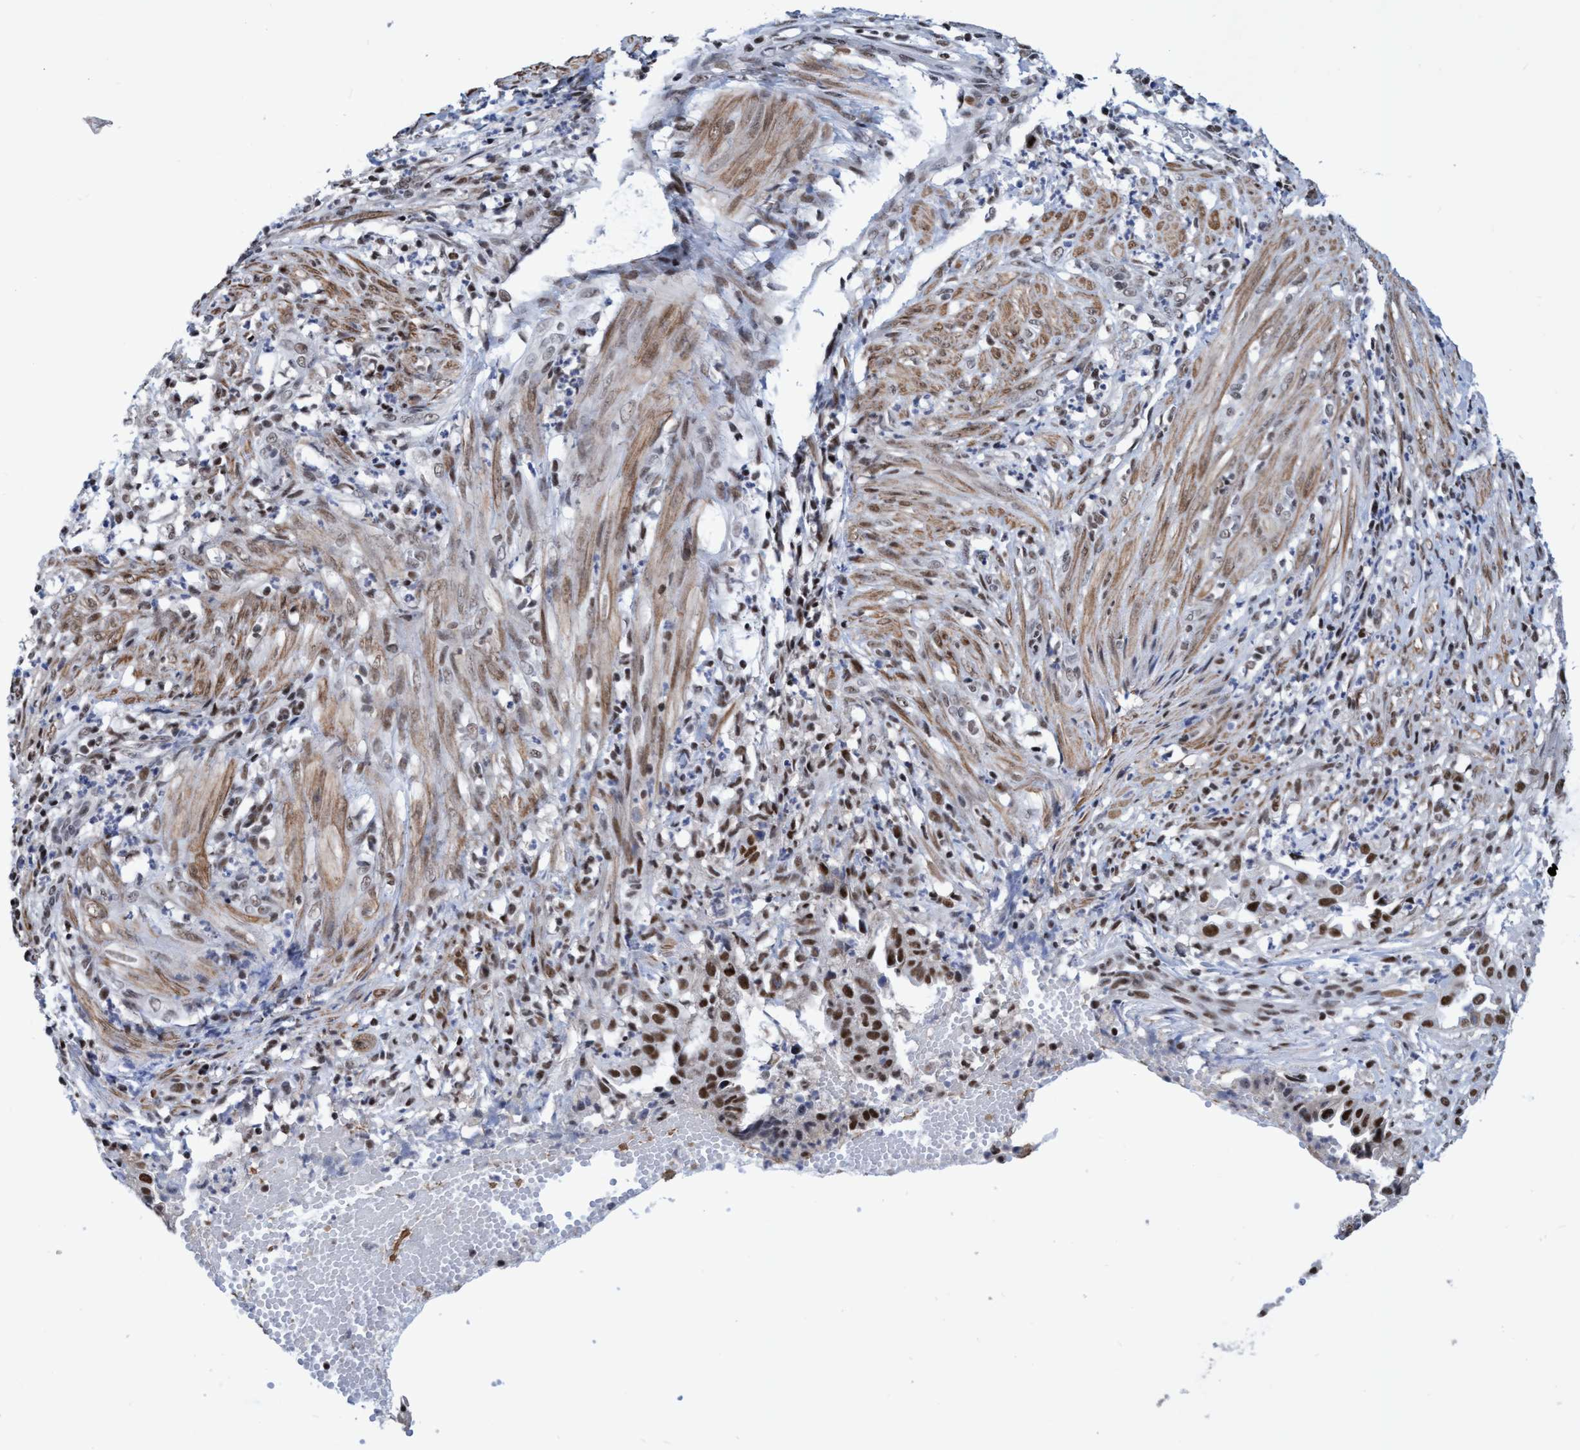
{"staining": {"intensity": "moderate", "quantity": ">75%", "location": "nuclear"}, "tissue": "endometrial cancer", "cell_type": "Tumor cells", "image_type": "cancer", "snomed": [{"axis": "morphology", "description": "Adenocarcinoma, NOS"}, {"axis": "topography", "description": "Endometrium"}], "caption": "DAB immunohistochemical staining of adenocarcinoma (endometrial) reveals moderate nuclear protein positivity in about >75% of tumor cells.", "gene": "C9orf78", "patient": {"sex": "female", "age": 51}}